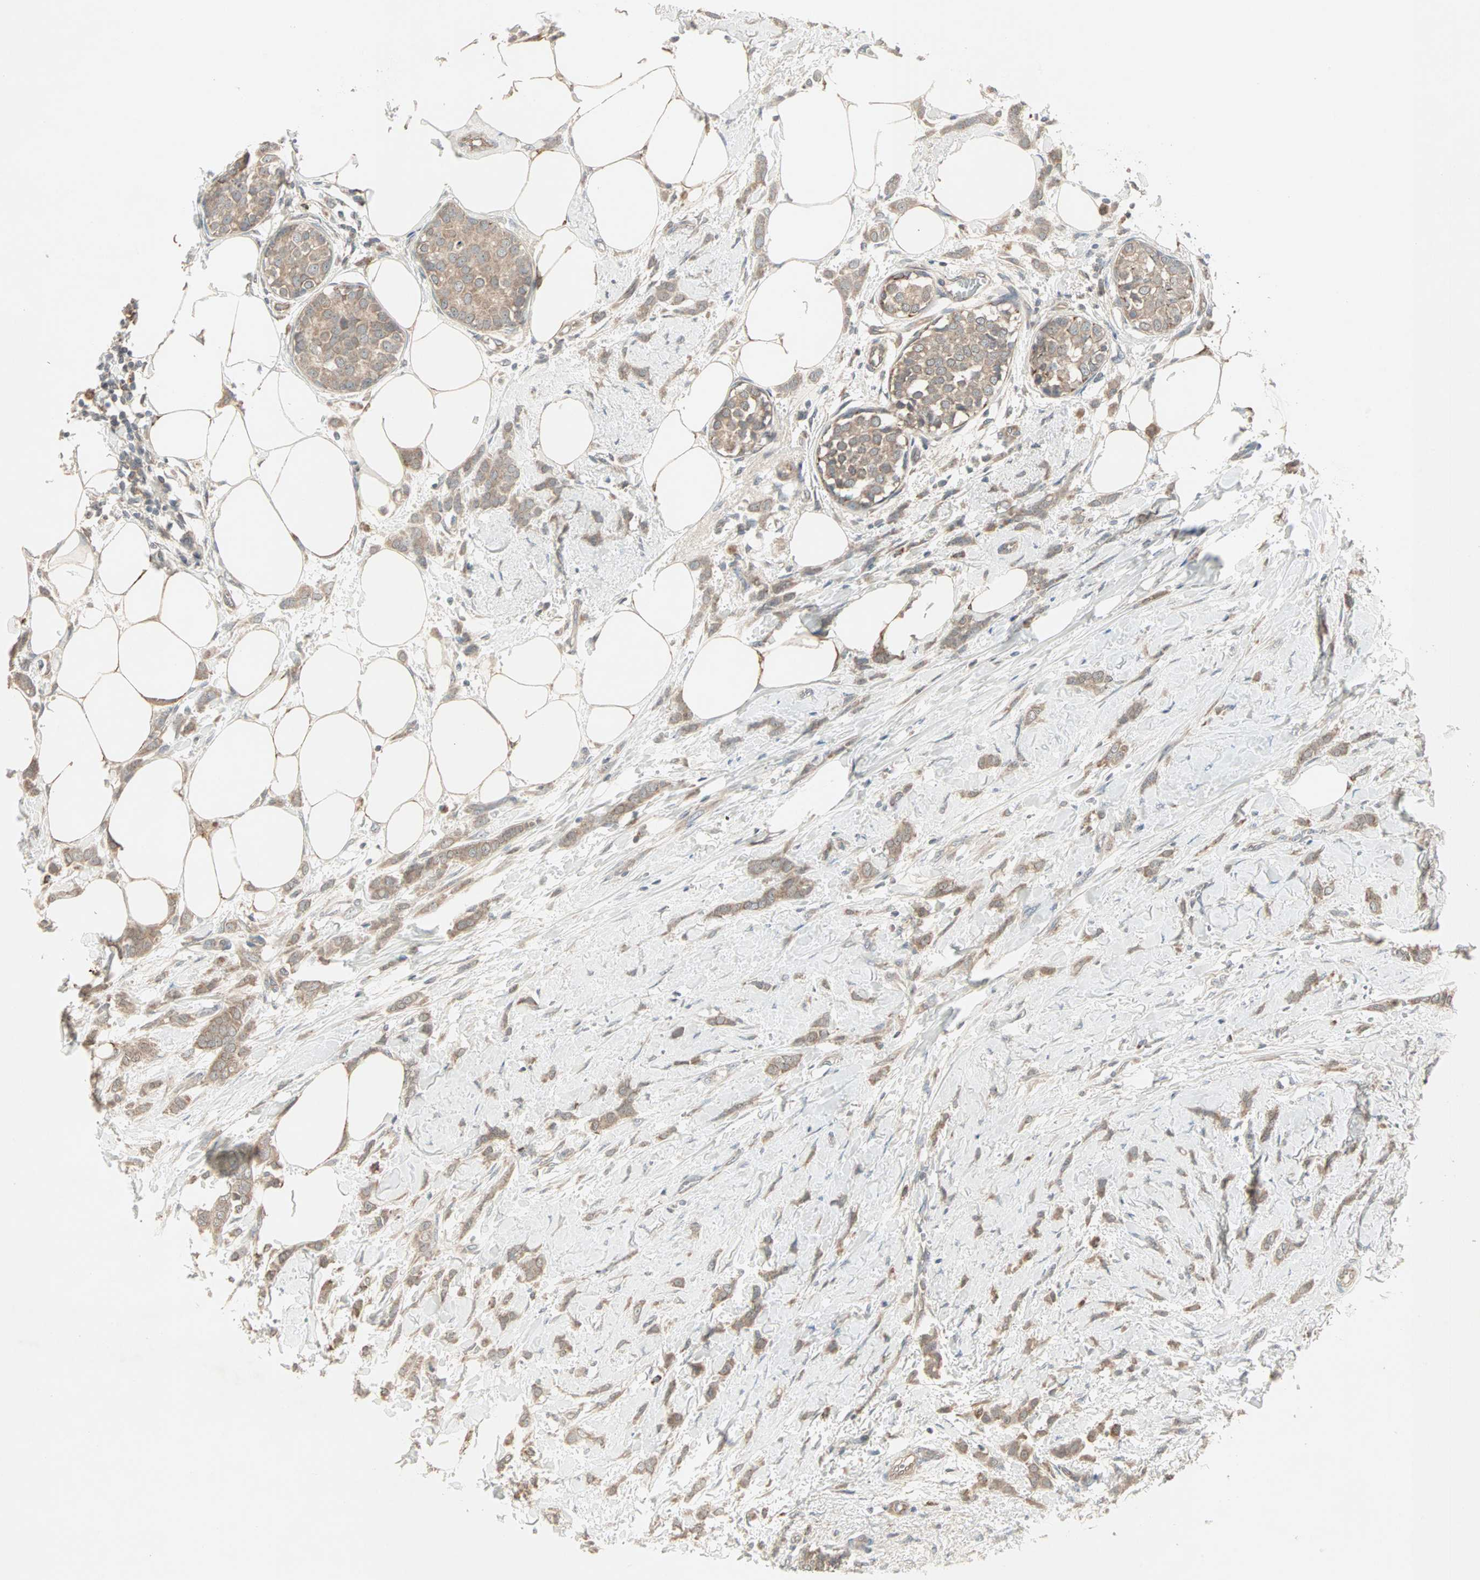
{"staining": {"intensity": "moderate", "quantity": ">75%", "location": "cytoplasmic/membranous"}, "tissue": "breast cancer", "cell_type": "Tumor cells", "image_type": "cancer", "snomed": [{"axis": "morphology", "description": "Lobular carcinoma, in situ"}, {"axis": "morphology", "description": "Lobular carcinoma"}, {"axis": "topography", "description": "Breast"}], "caption": "Immunohistochemical staining of breast cancer shows medium levels of moderate cytoplasmic/membranous protein staining in approximately >75% of tumor cells. (DAB (3,3'-diaminobenzidine) = brown stain, brightfield microscopy at high magnification).", "gene": "JMJD7-PLA2G4B", "patient": {"sex": "female", "age": 41}}